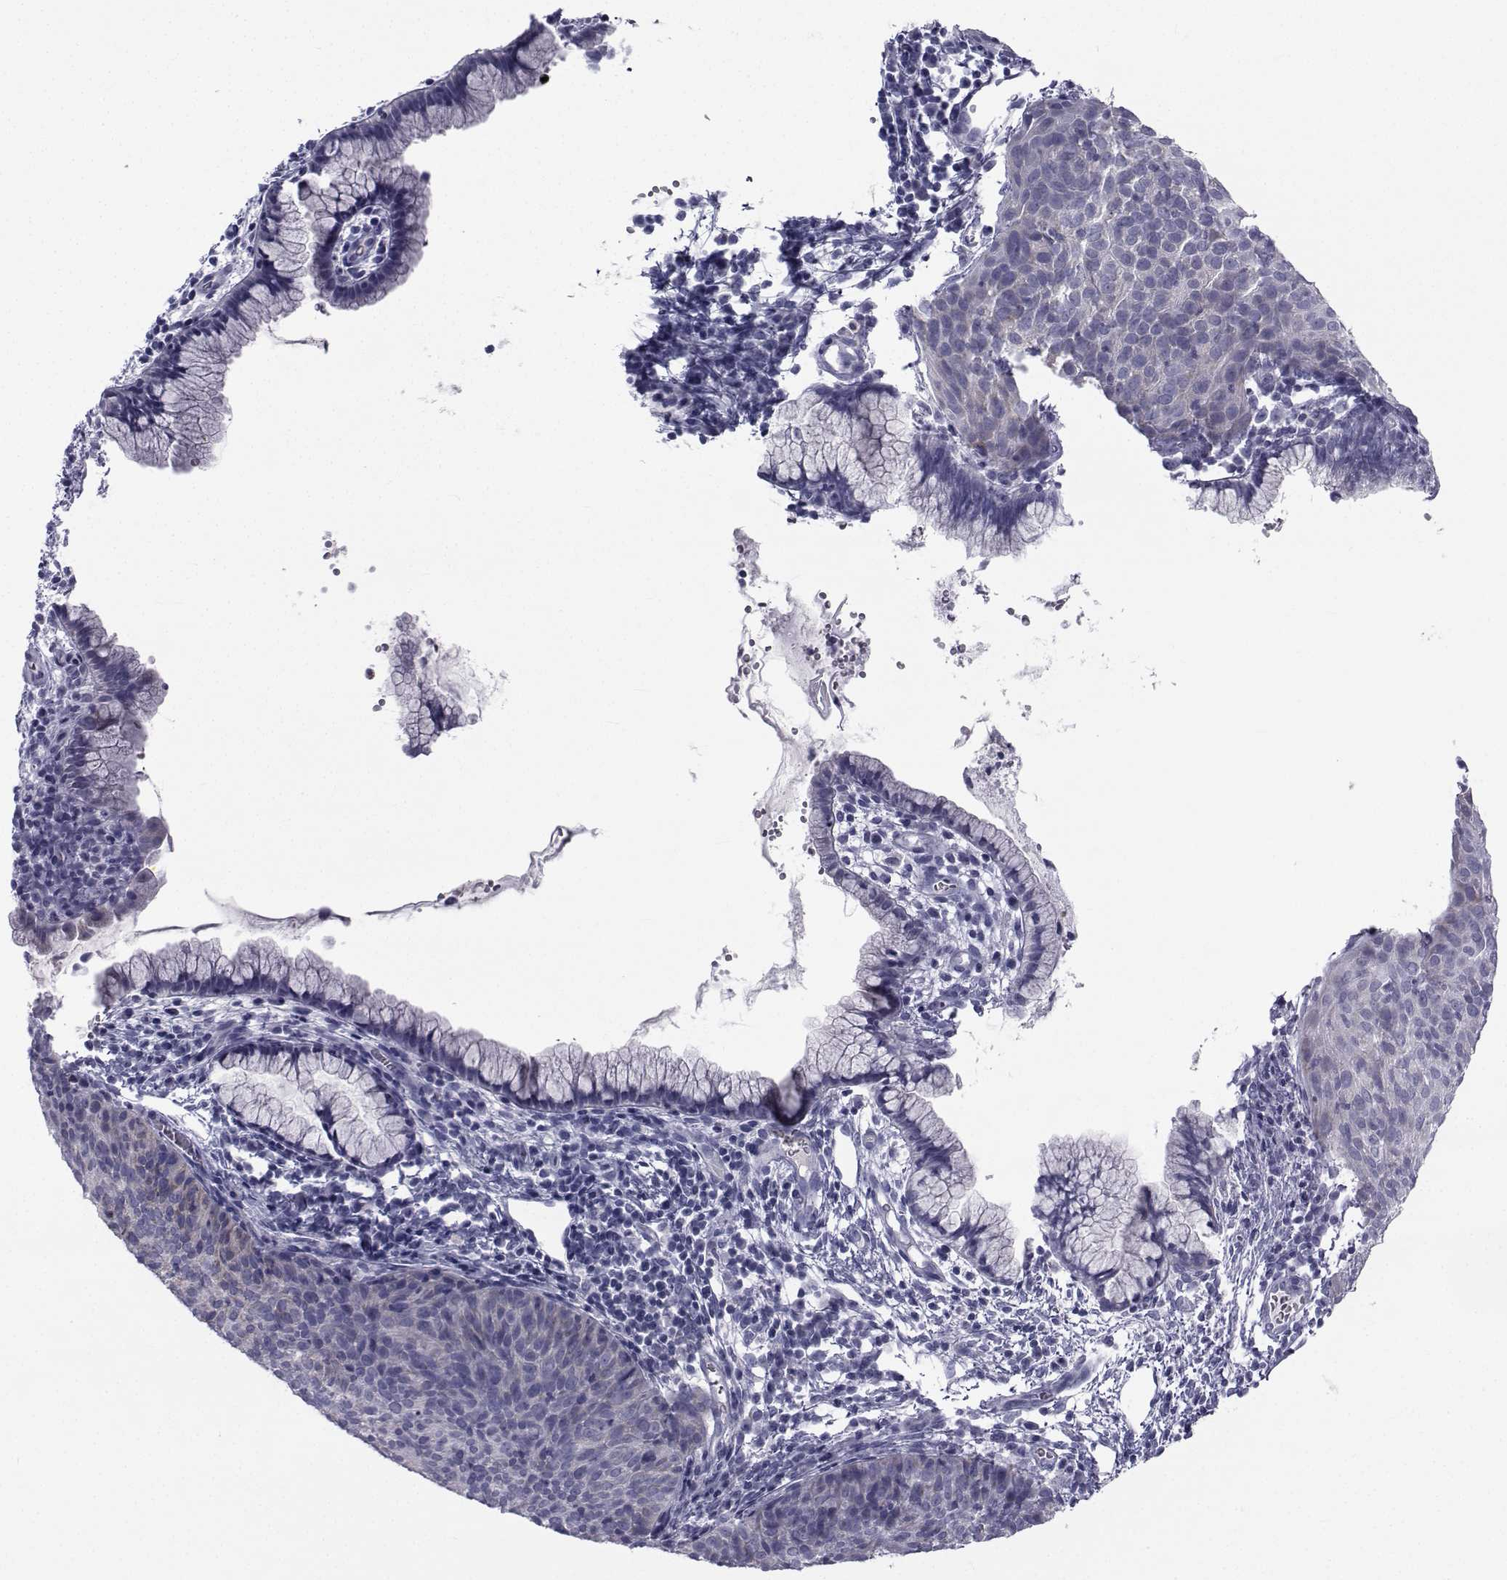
{"staining": {"intensity": "negative", "quantity": "none", "location": "none"}, "tissue": "cervical cancer", "cell_type": "Tumor cells", "image_type": "cancer", "snomed": [{"axis": "morphology", "description": "Squamous cell carcinoma, NOS"}, {"axis": "topography", "description": "Cervix"}], "caption": "Immunohistochemical staining of cervical cancer demonstrates no significant positivity in tumor cells. (Immunohistochemistry (ihc), brightfield microscopy, high magnification).", "gene": "FDXR", "patient": {"sex": "female", "age": 39}}